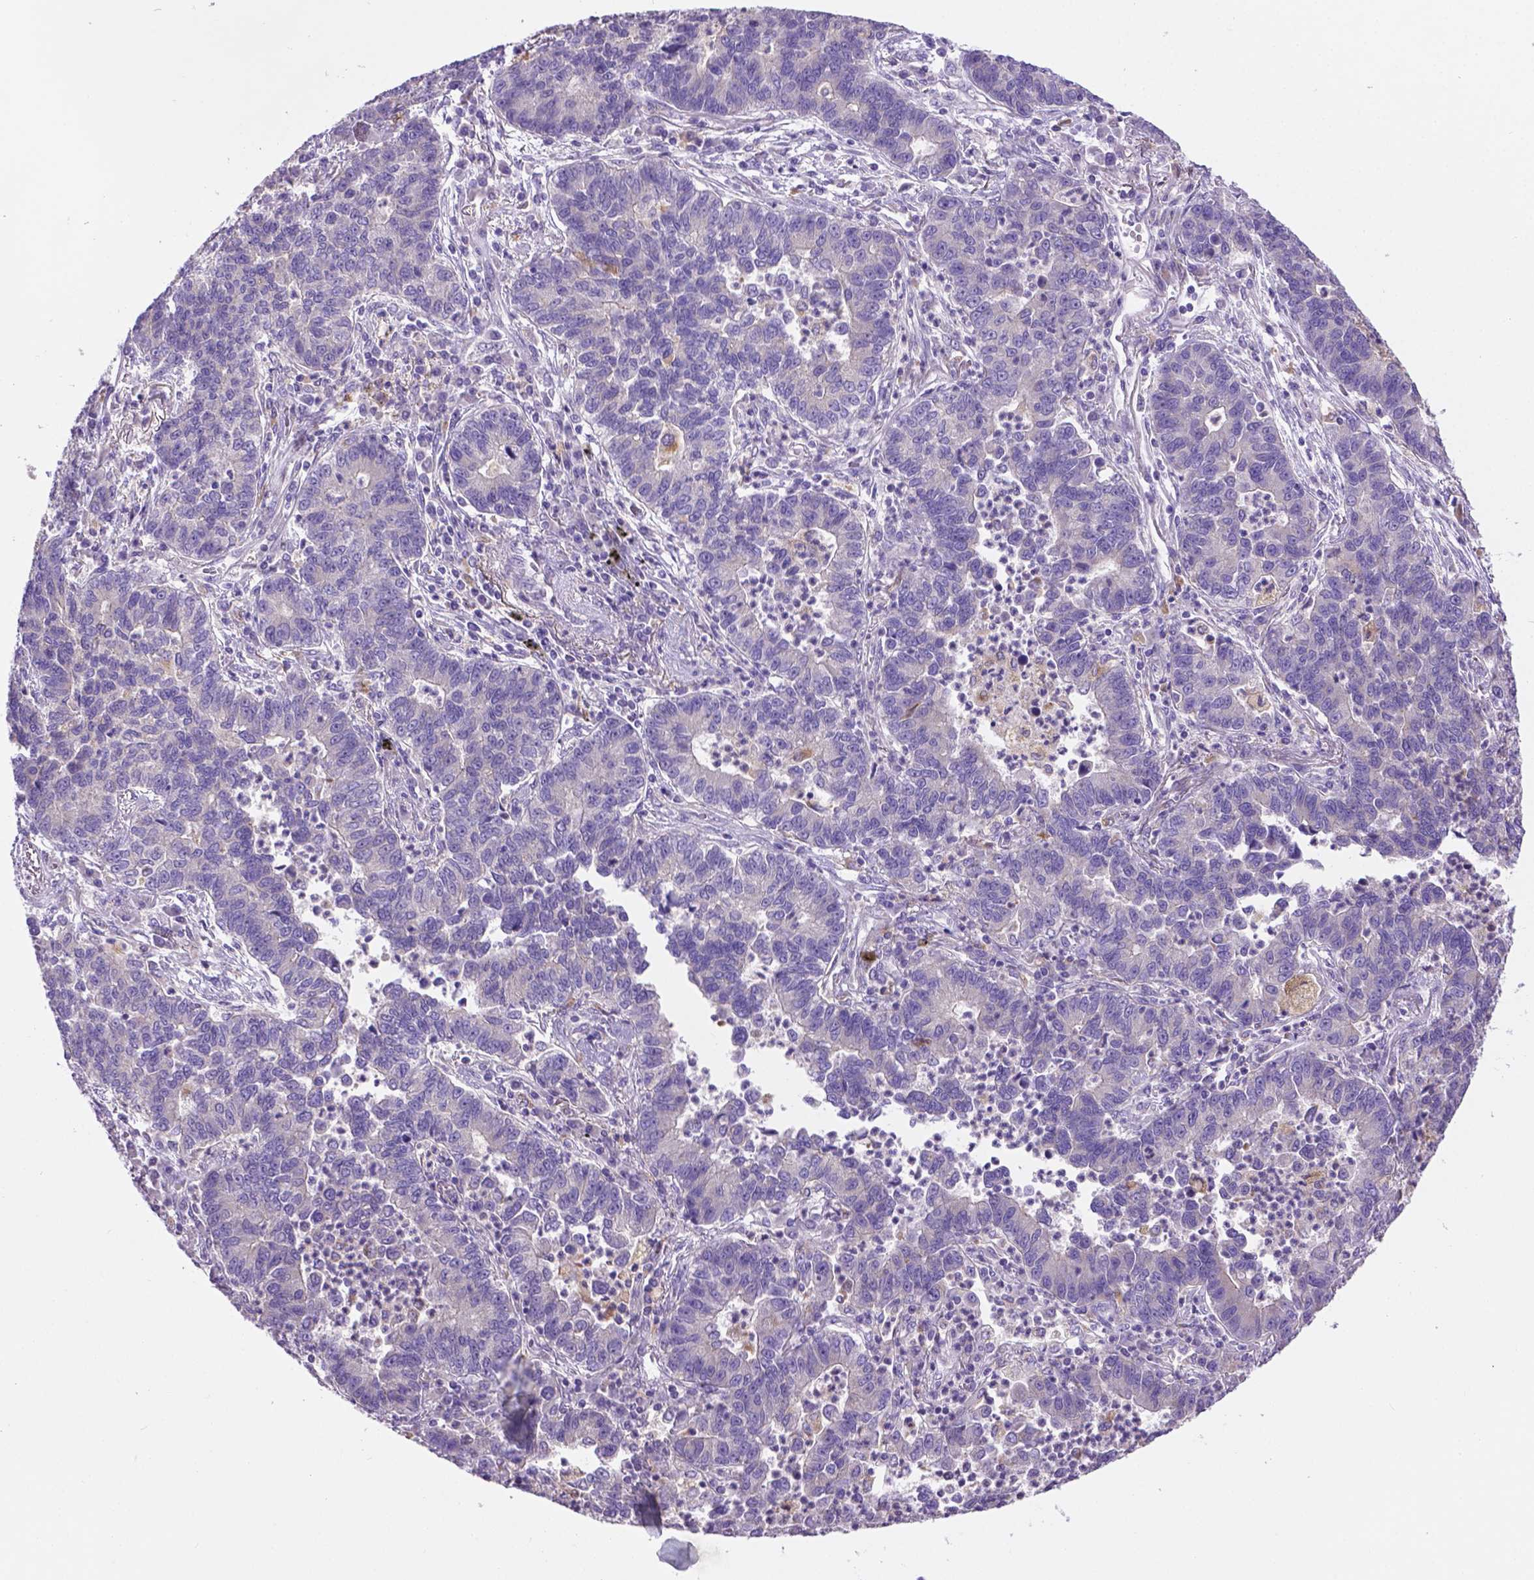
{"staining": {"intensity": "negative", "quantity": "none", "location": "none"}, "tissue": "lung cancer", "cell_type": "Tumor cells", "image_type": "cancer", "snomed": [{"axis": "morphology", "description": "Adenocarcinoma, NOS"}, {"axis": "topography", "description": "Lung"}], "caption": "A high-resolution image shows IHC staining of lung cancer (adenocarcinoma), which shows no significant staining in tumor cells. The staining is performed using DAB brown chromogen with nuclei counter-stained in using hematoxylin.", "gene": "CDH7", "patient": {"sex": "female", "age": 57}}